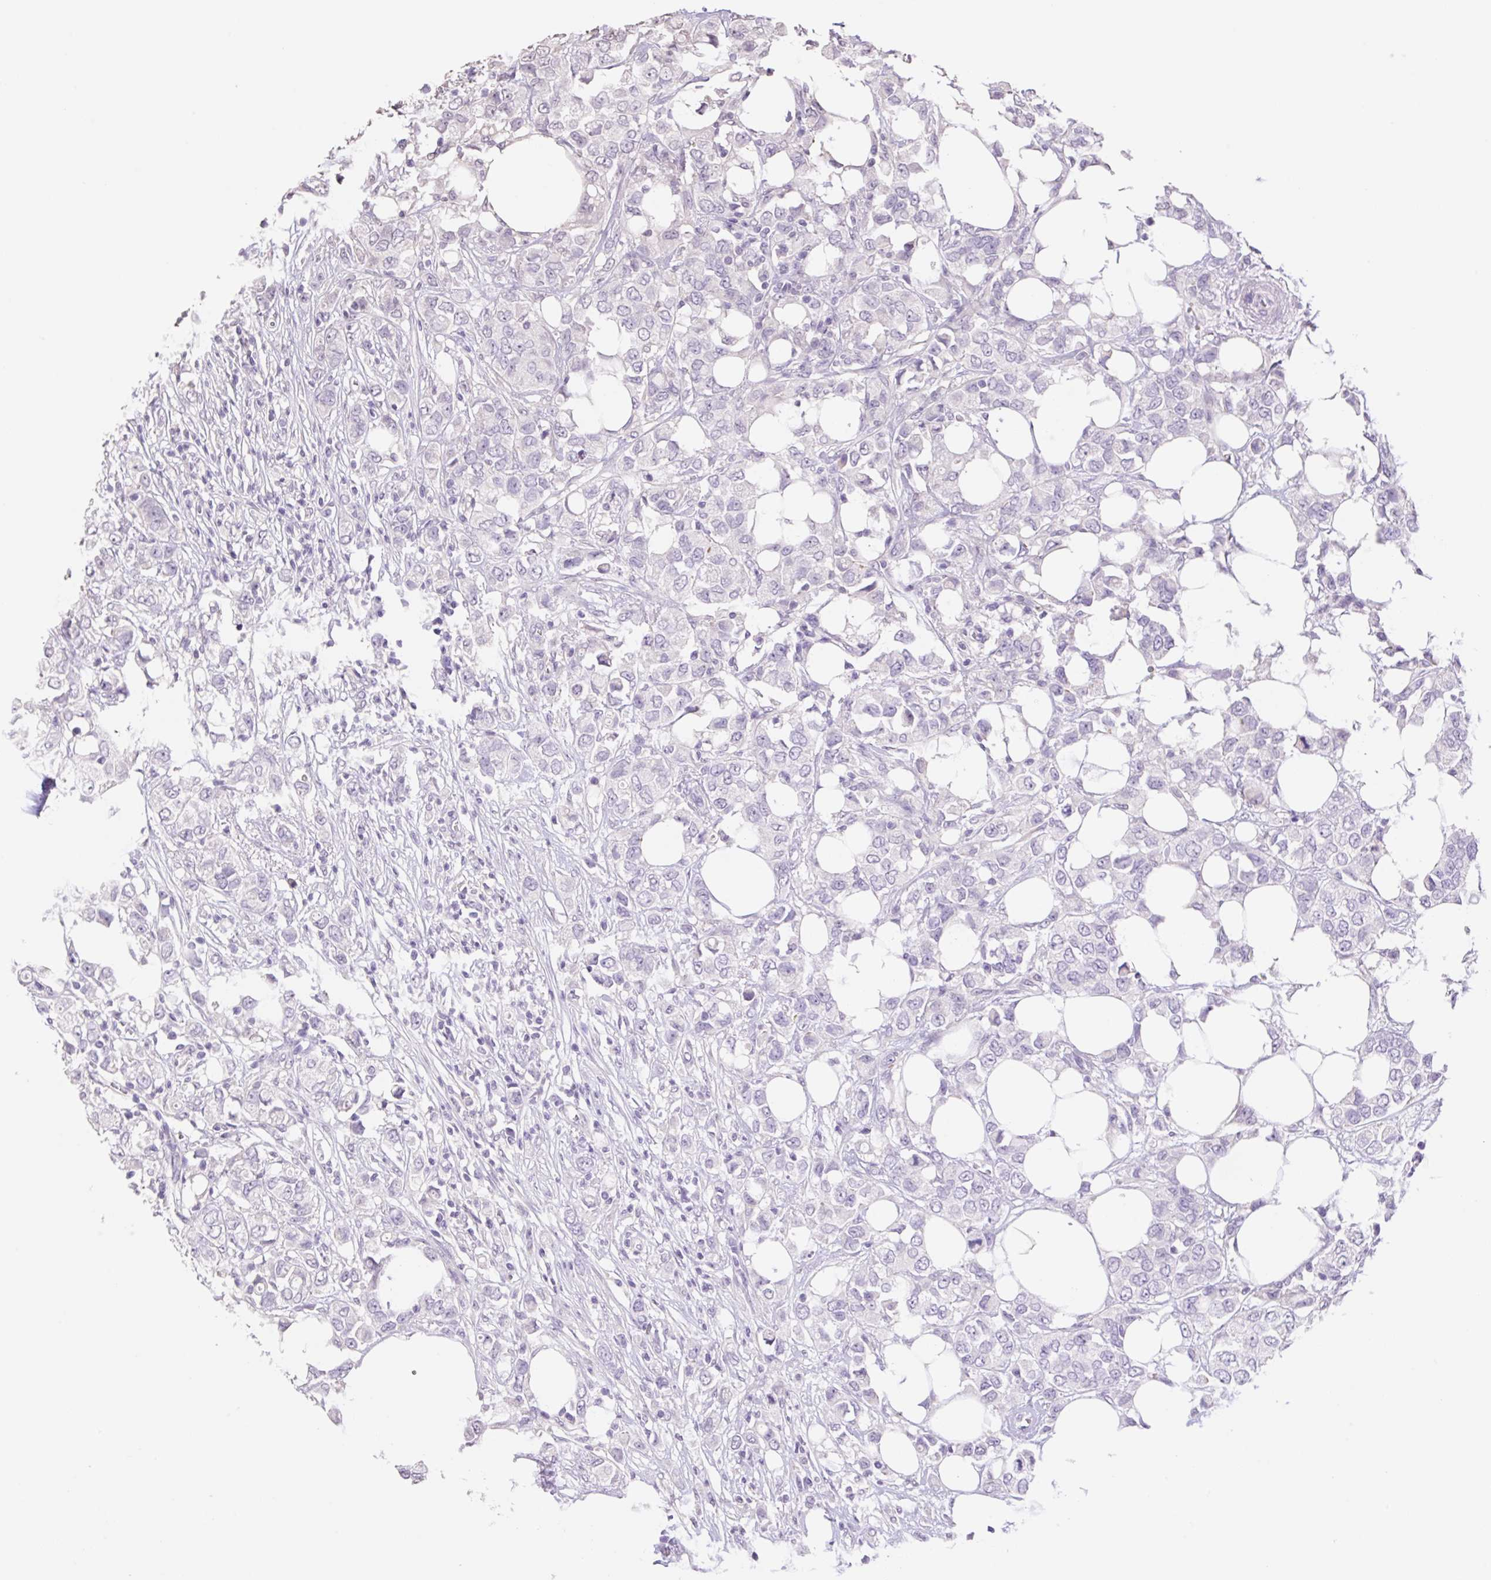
{"staining": {"intensity": "negative", "quantity": "none", "location": "none"}, "tissue": "breast cancer", "cell_type": "Tumor cells", "image_type": "cancer", "snomed": [{"axis": "morphology", "description": "Lobular carcinoma"}, {"axis": "topography", "description": "Breast"}], "caption": "A high-resolution micrograph shows IHC staining of breast cancer (lobular carcinoma), which demonstrates no significant expression in tumor cells.", "gene": "HCRTR2", "patient": {"sex": "female", "age": 91}}